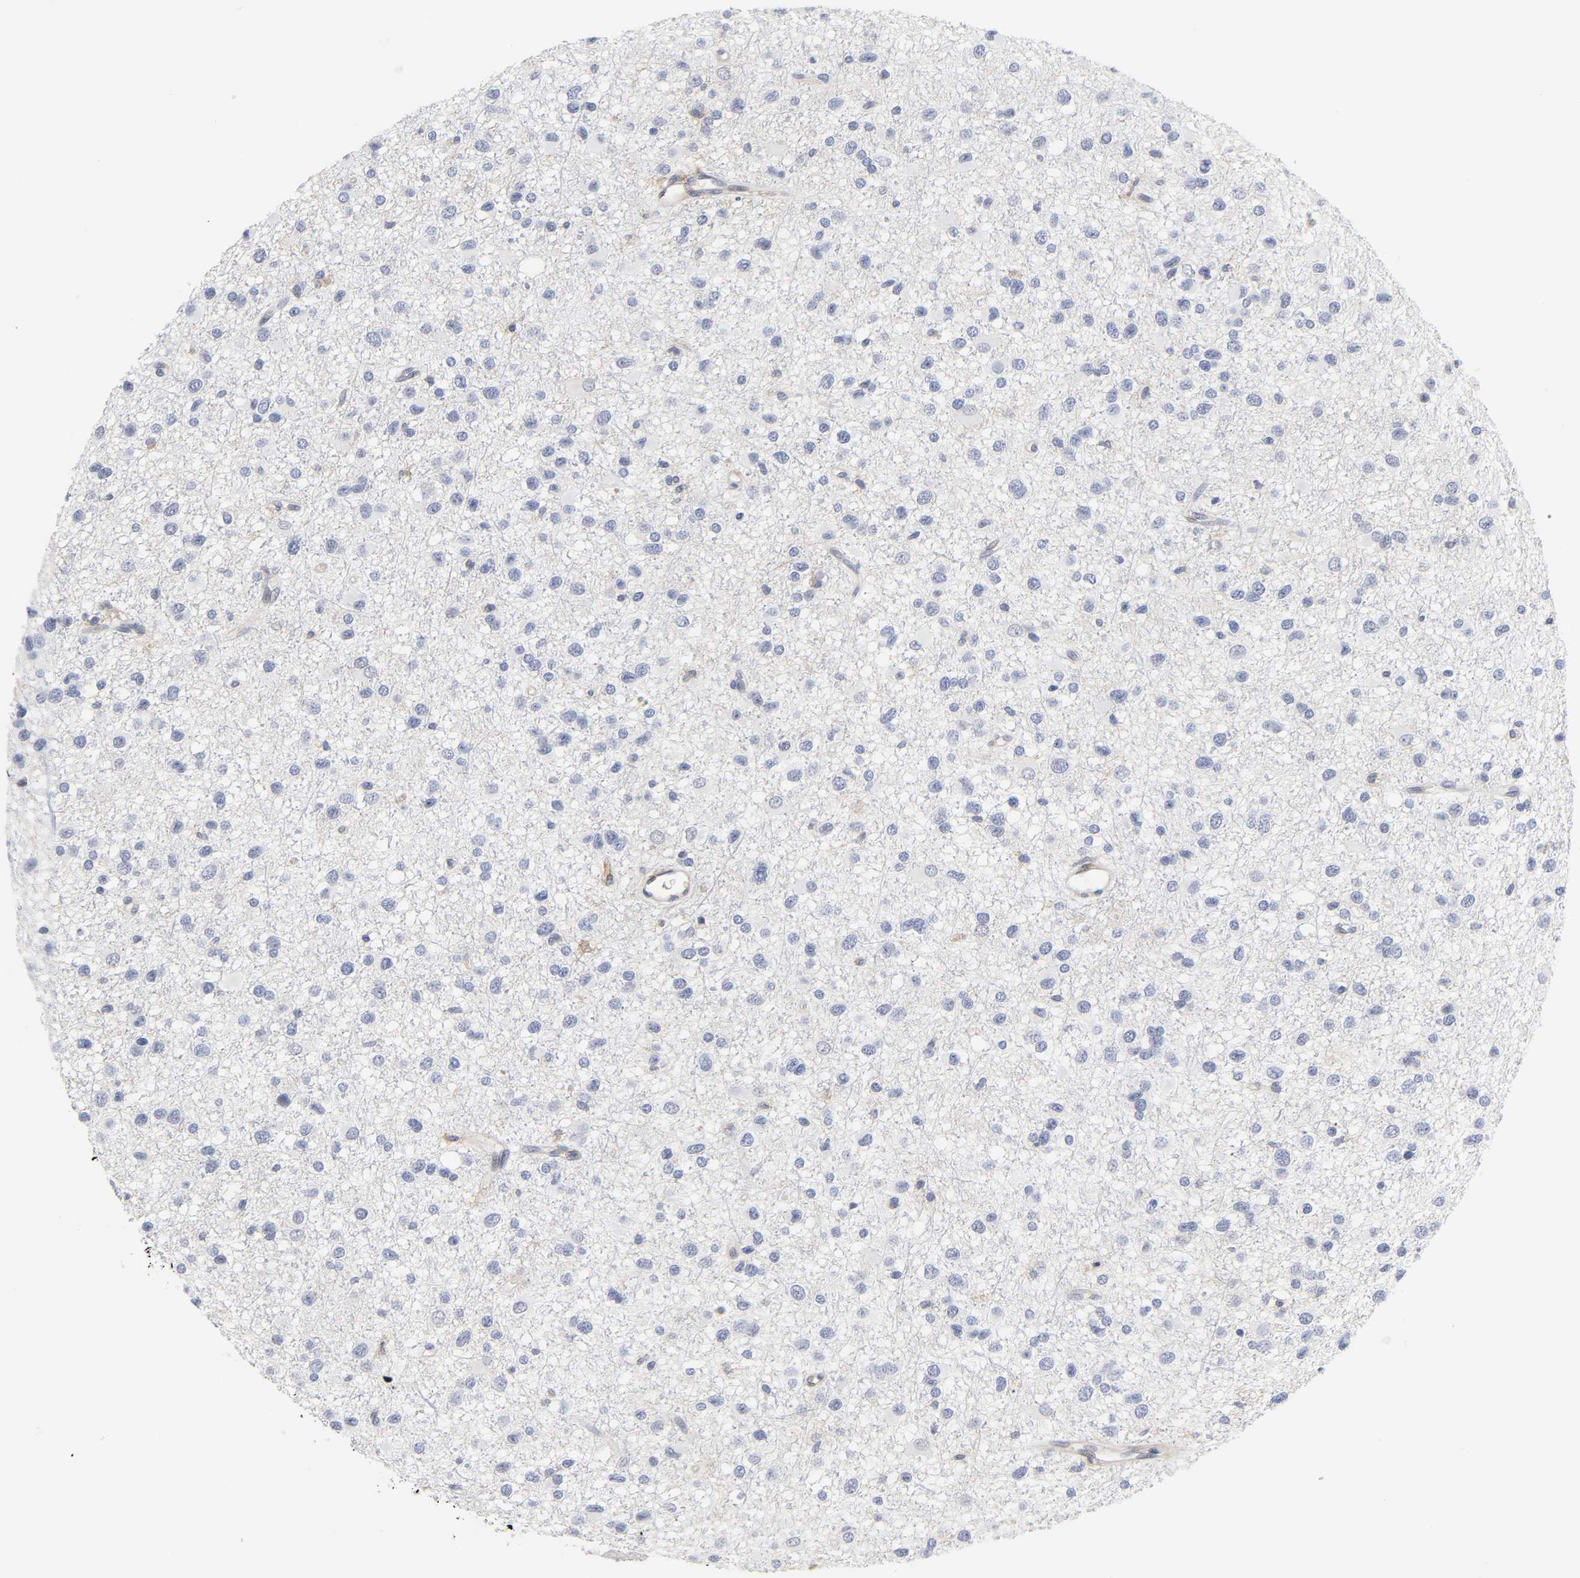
{"staining": {"intensity": "moderate", "quantity": "<25%", "location": "cytoplasmic/membranous"}, "tissue": "glioma", "cell_type": "Tumor cells", "image_type": "cancer", "snomed": [{"axis": "morphology", "description": "Glioma, malignant, Low grade"}, {"axis": "topography", "description": "Brain"}], "caption": "DAB immunohistochemical staining of human glioma demonstrates moderate cytoplasmic/membranous protein positivity in about <25% of tumor cells.", "gene": "ICAM1", "patient": {"sex": "male", "age": 42}}